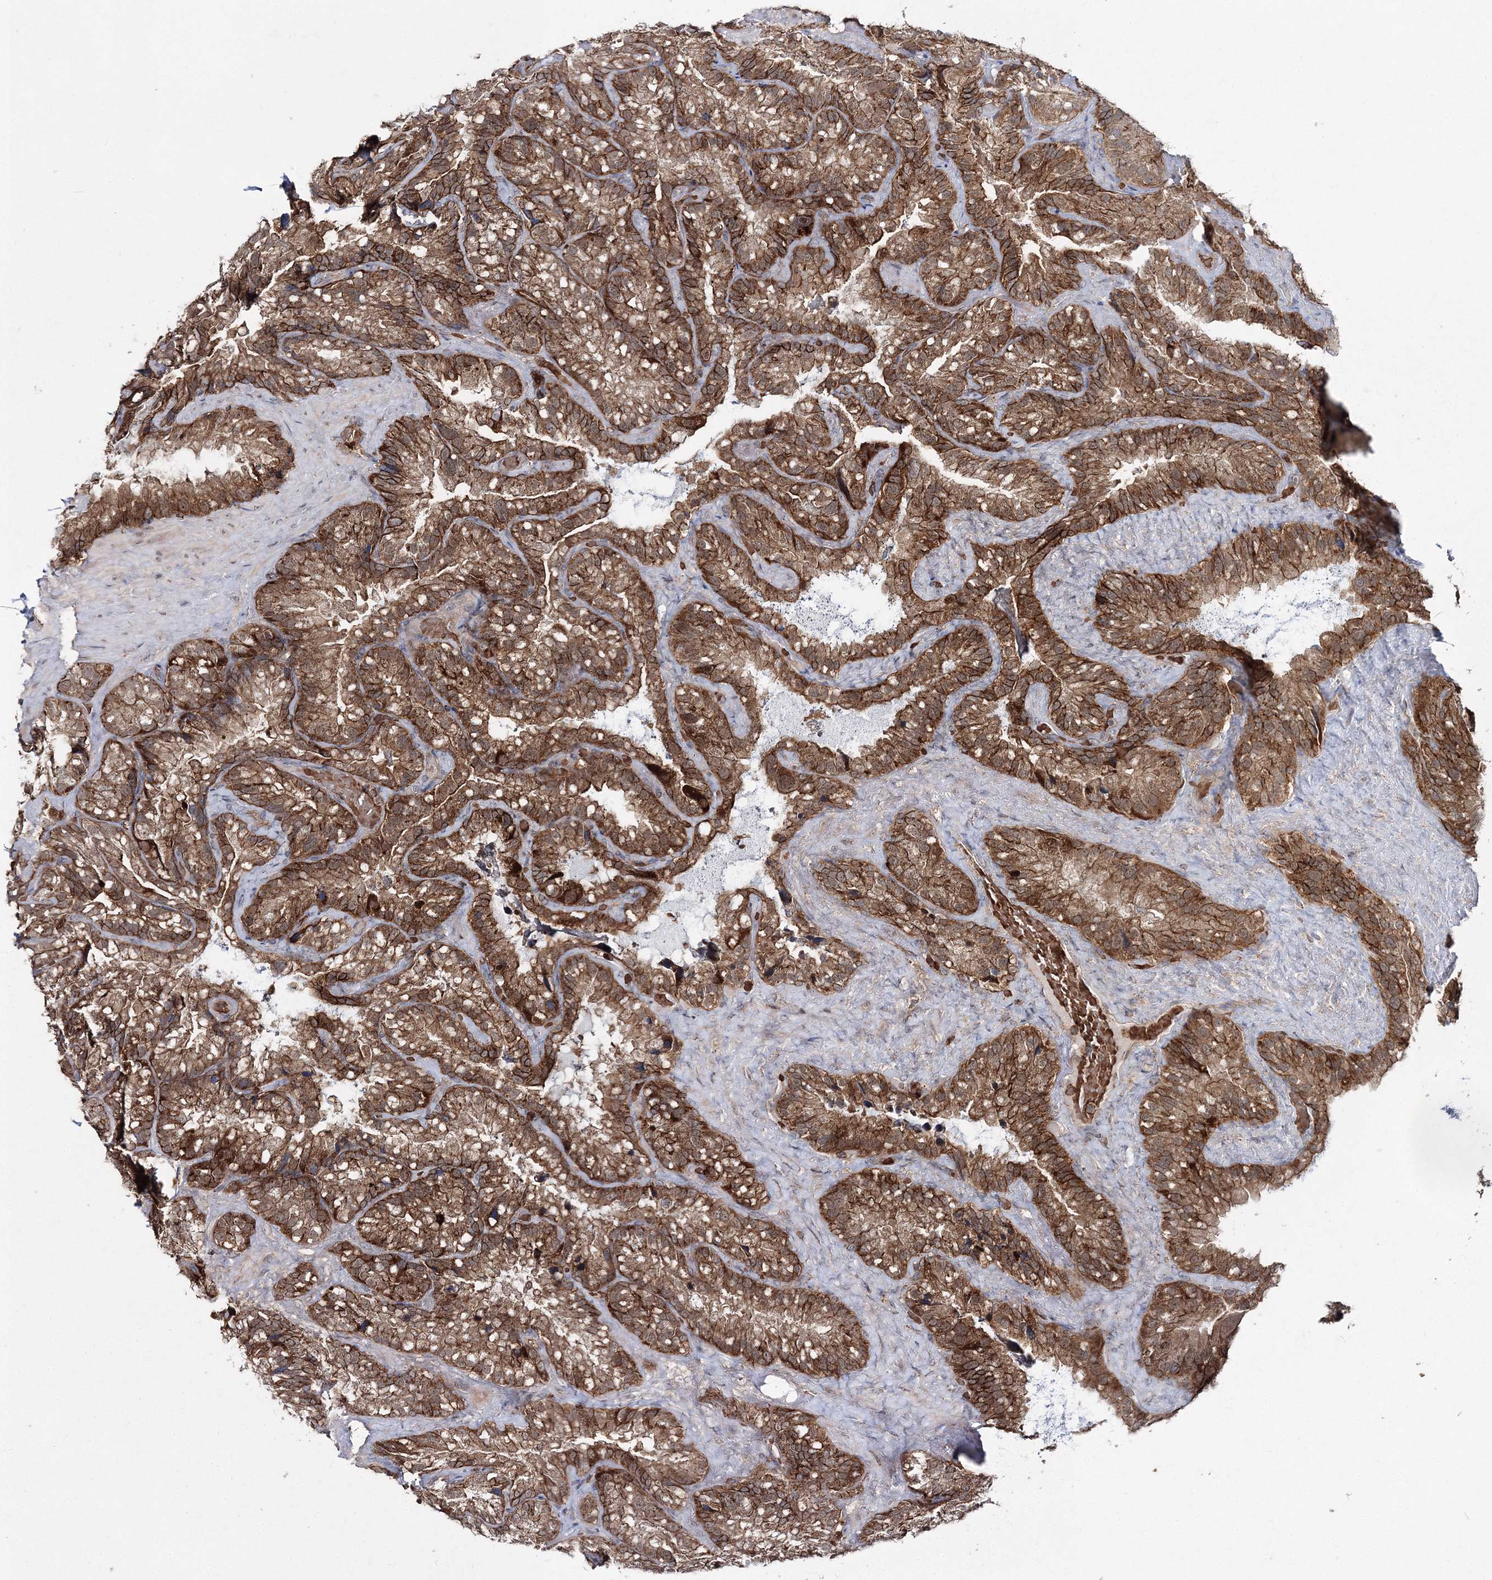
{"staining": {"intensity": "moderate", "quantity": ">75%", "location": "cytoplasmic/membranous"}, "tissue": "seminal vesicle", "cell_type": "Glandular cells", "image_type": "normal", "snomed": [{"axis": "morphology", "description": "Normal tissue, NOS"}, {"axis": "topography", "description": "Prostate"}, {"axis": "topography", "description": "Seminal veicle"}], "caption": "DAB immunohistochemical staining of benign seminal vesicle demonstrates moderate cytoplasmic/membranous protein expression in about >75% of glandular cells. (DAB = brown stain, brightfield microscopy at high magnification).", "gene": "PCBD2", "patient": {"sex": "male", "age": 68}}